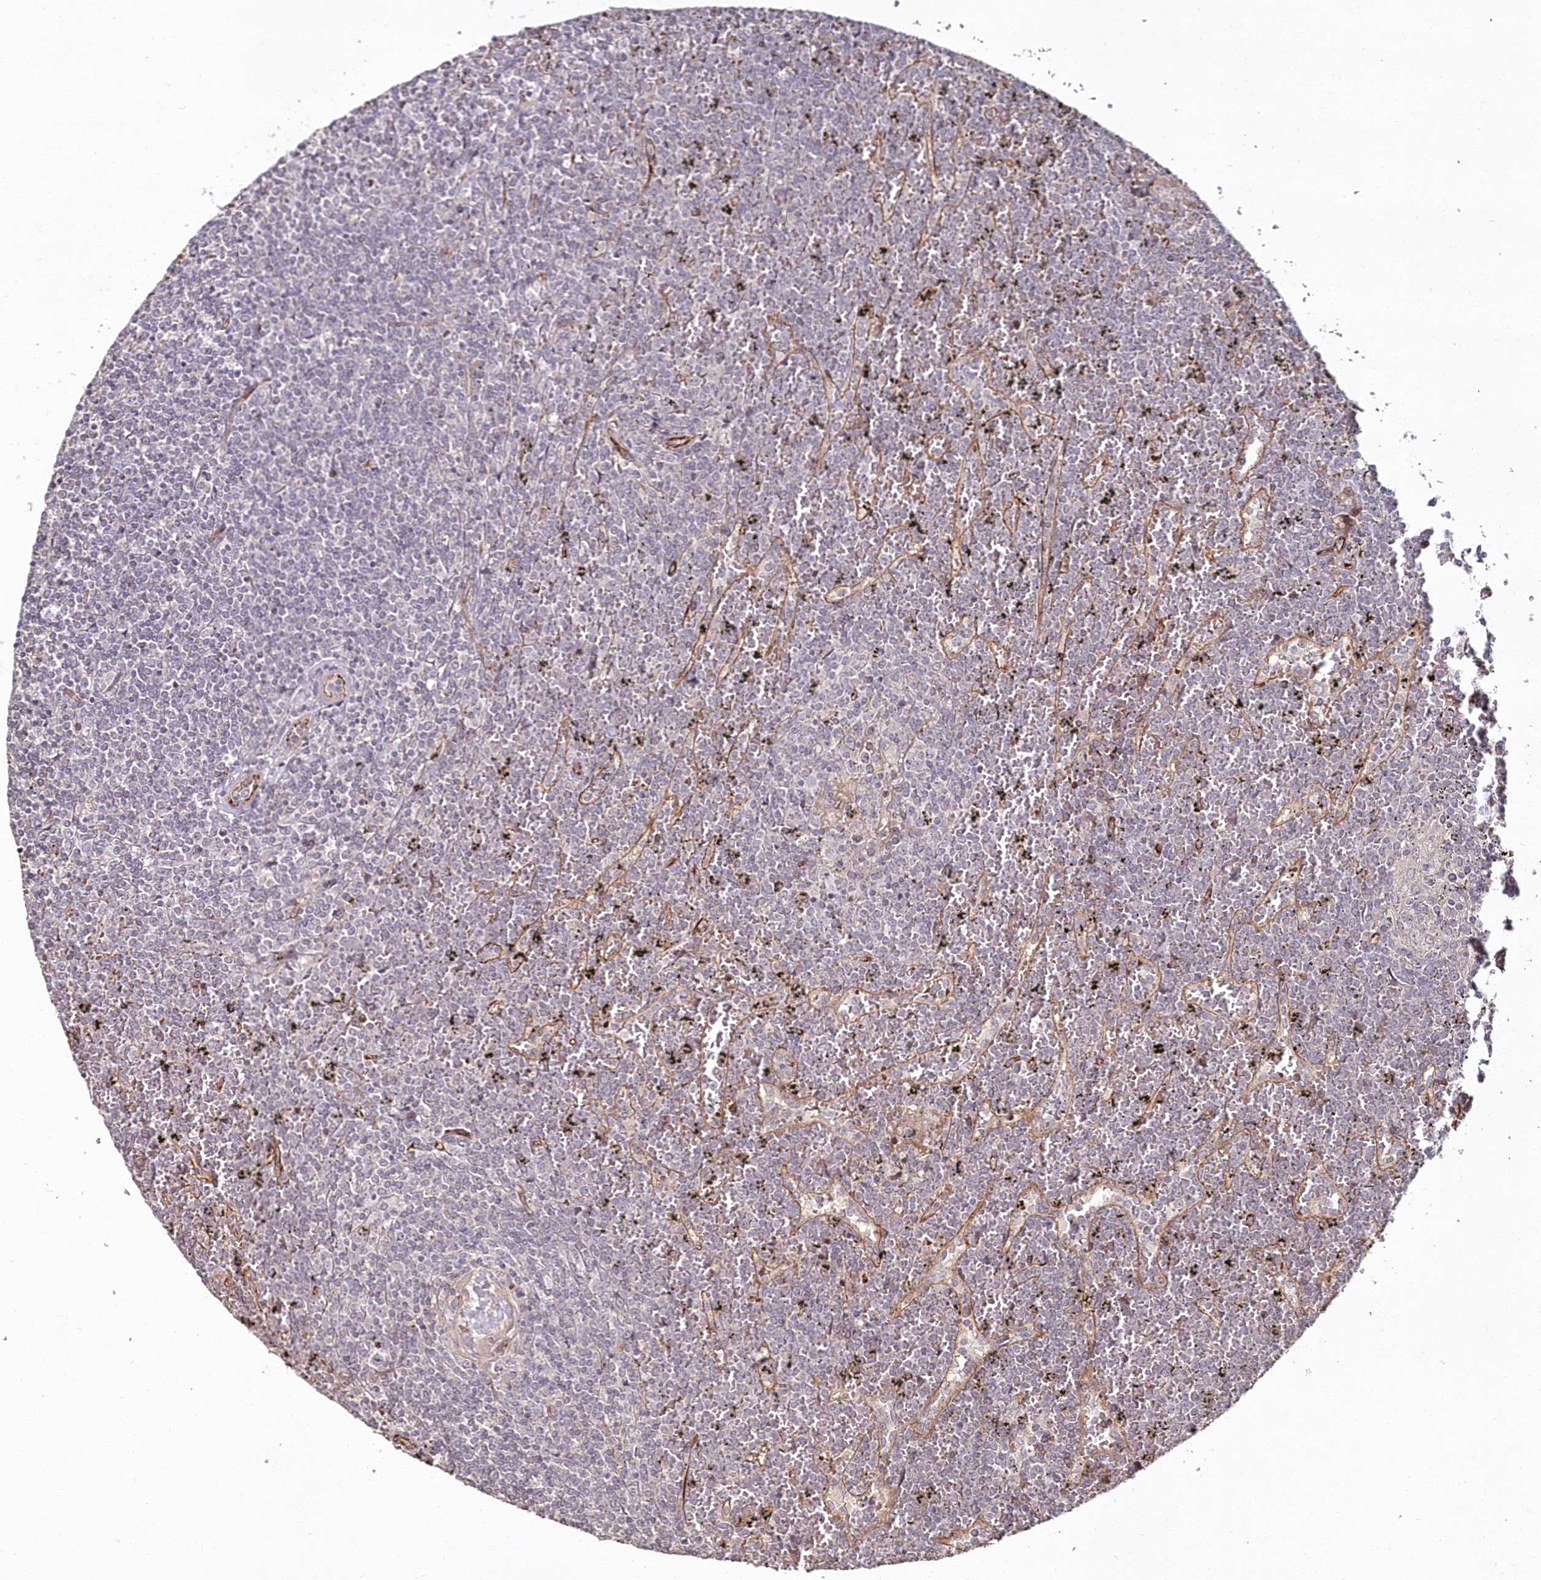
{"staining": {"intensity": "negative", "quantity": "none", "location": "none"}, "tissue": "lymphoma", "cell_type": "Tumor cells", "image_type": "cancer", "snomed": [{"axis": "morphology", "description": "Malignant lymphoma, non-Hodgkin's type, Low grade"}, {"axis": "topography", "description": "Spleen"}], "caption": "Immunohistochemistry photomicrograph of neoplastic tissue: human malignant lymphoma, non-Hodgkin's type (low-grade) stained with DAB (3,3'-diaminobenzidine) reveals no significant protein positivity in tumor cells.", "gene": "HYCC2", "patient": {"sex": "female", "age": 19}}